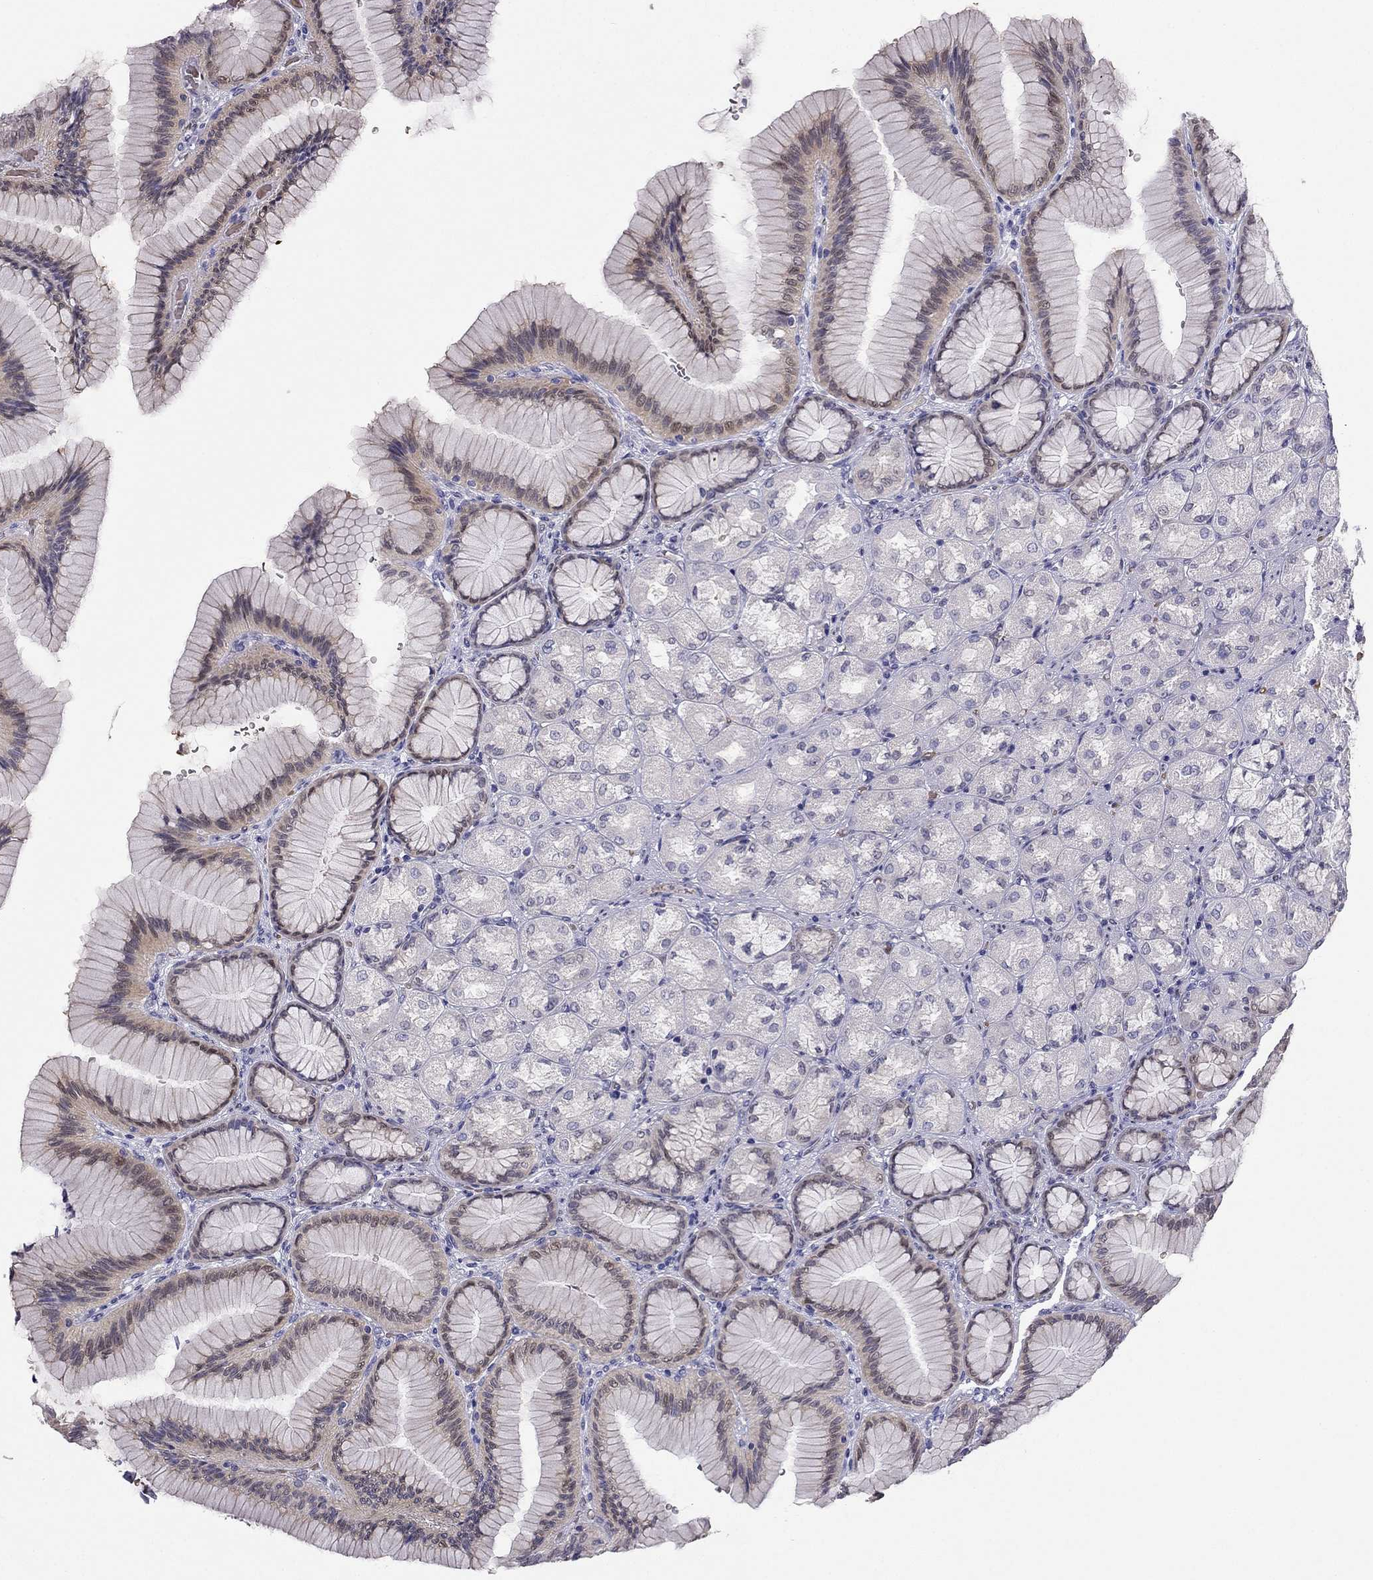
{"staining": {"intensity": "negative", "quantity": "none", "location": "none"}, "tissue": "stomach", "cell_type": "Glandular cells", "image_type": "normal", "snomed": [{"axis": "morphology", "description": "Normal tissue, NOS"}, {"axis": "morphology", "description": "Adenocarcinoma, NOS"}, {"axis": "morphology", "description": "Adenocarcinoma, High grade"}, {"axis": "topography", "description": "Stomach, upper"}, {"axis": "topography", "description": "Stomach"}], "caption": "Immunohistochemistry (IHC) image of unremarkable stomach stained for a protein (brown), which shows no staining in glandular cells.", "gene": "RSPH14", "patient": {"sex": "female", "age": 65}}